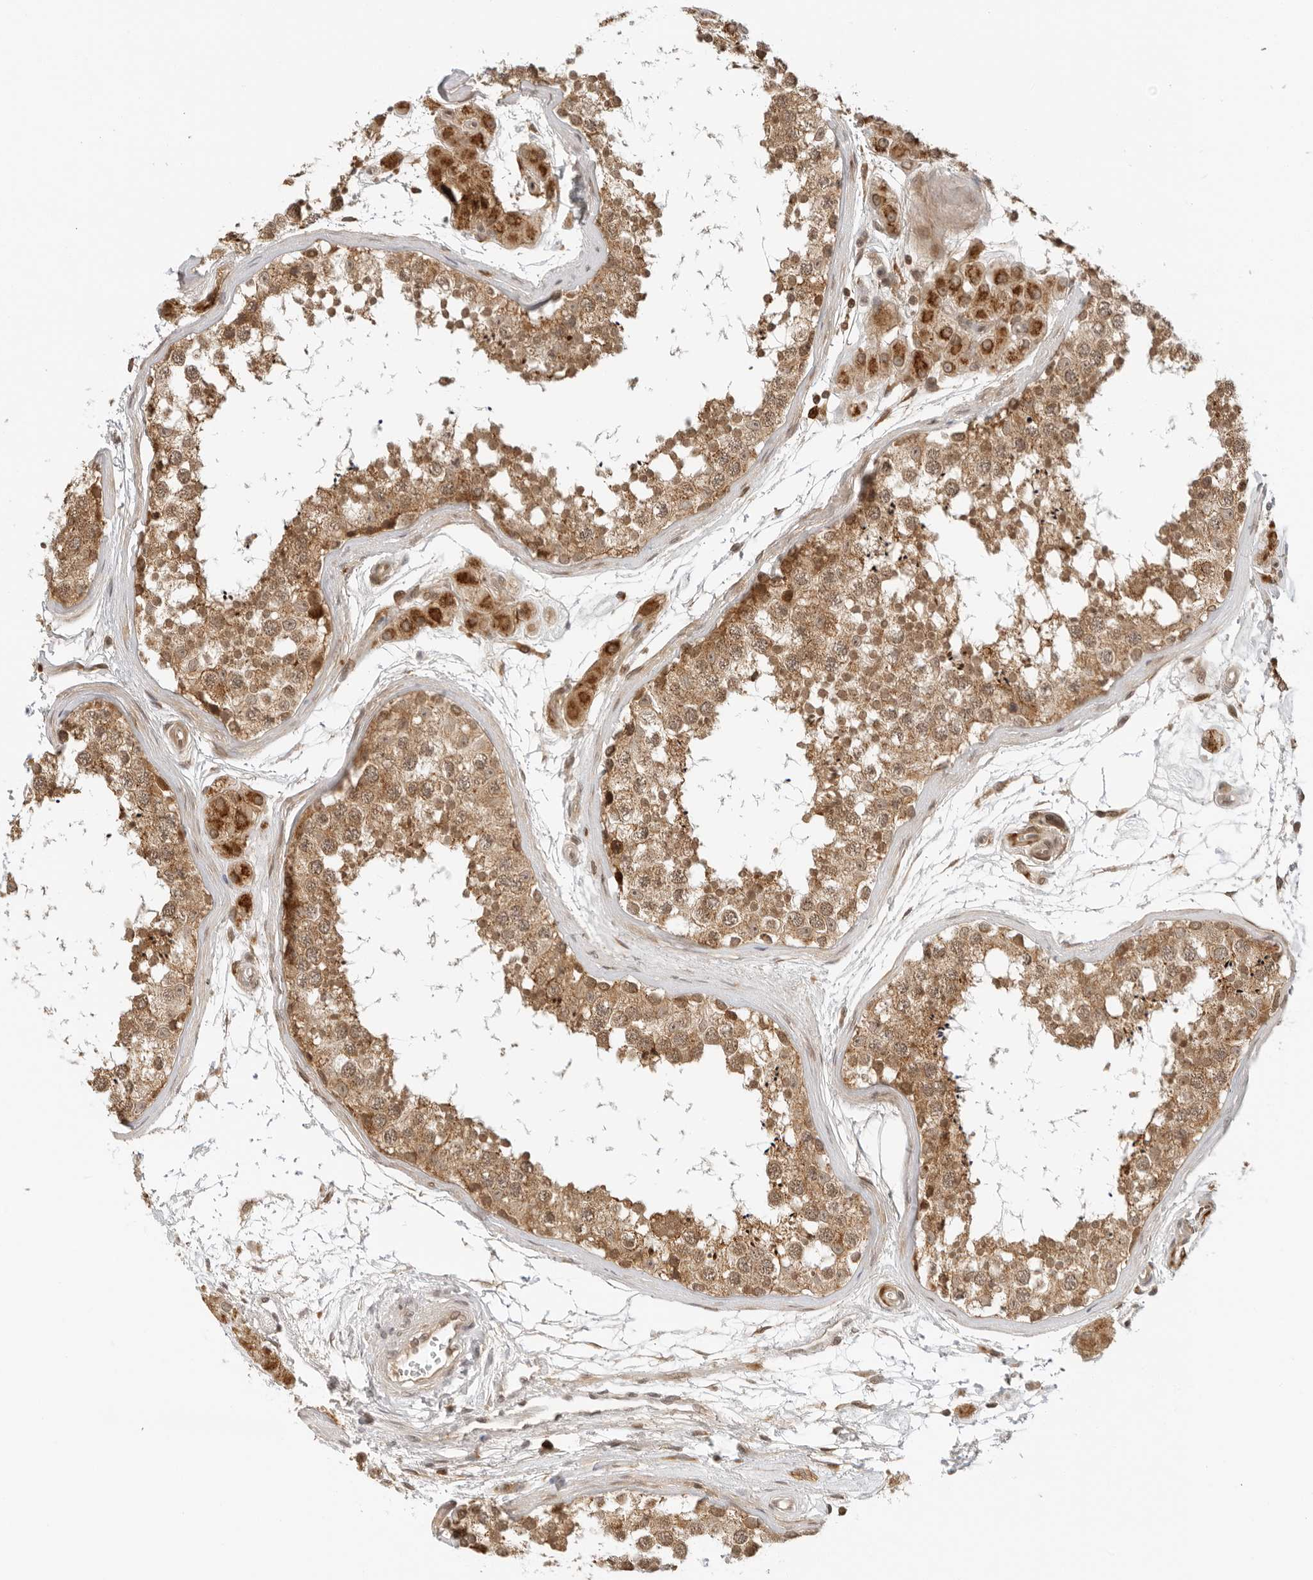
{"staining": {"intensity": "moderate", "quantity": ">75%", "location": "cytoplasmic/membranous"}, "tissue": "testis", "cell_type": "Cells in seminiferous ducts", "image_type": "normal", "snomed": [{"axis": "morphology", "description": "Normal tissue, NOS"}, {"axis": "topography", "description": "Testis"}], "caption": "Normal testis was stained to show a protein in brown. There is medium levels of moderate cytoplasmic/membranous positivity in about >75% of cells in seminiferous ducts. (brown staining indicates protein expression, while blue staining denotes nuclei).", "gene": "RC3H1", "patient": {"sex": "male", "age": 56}}